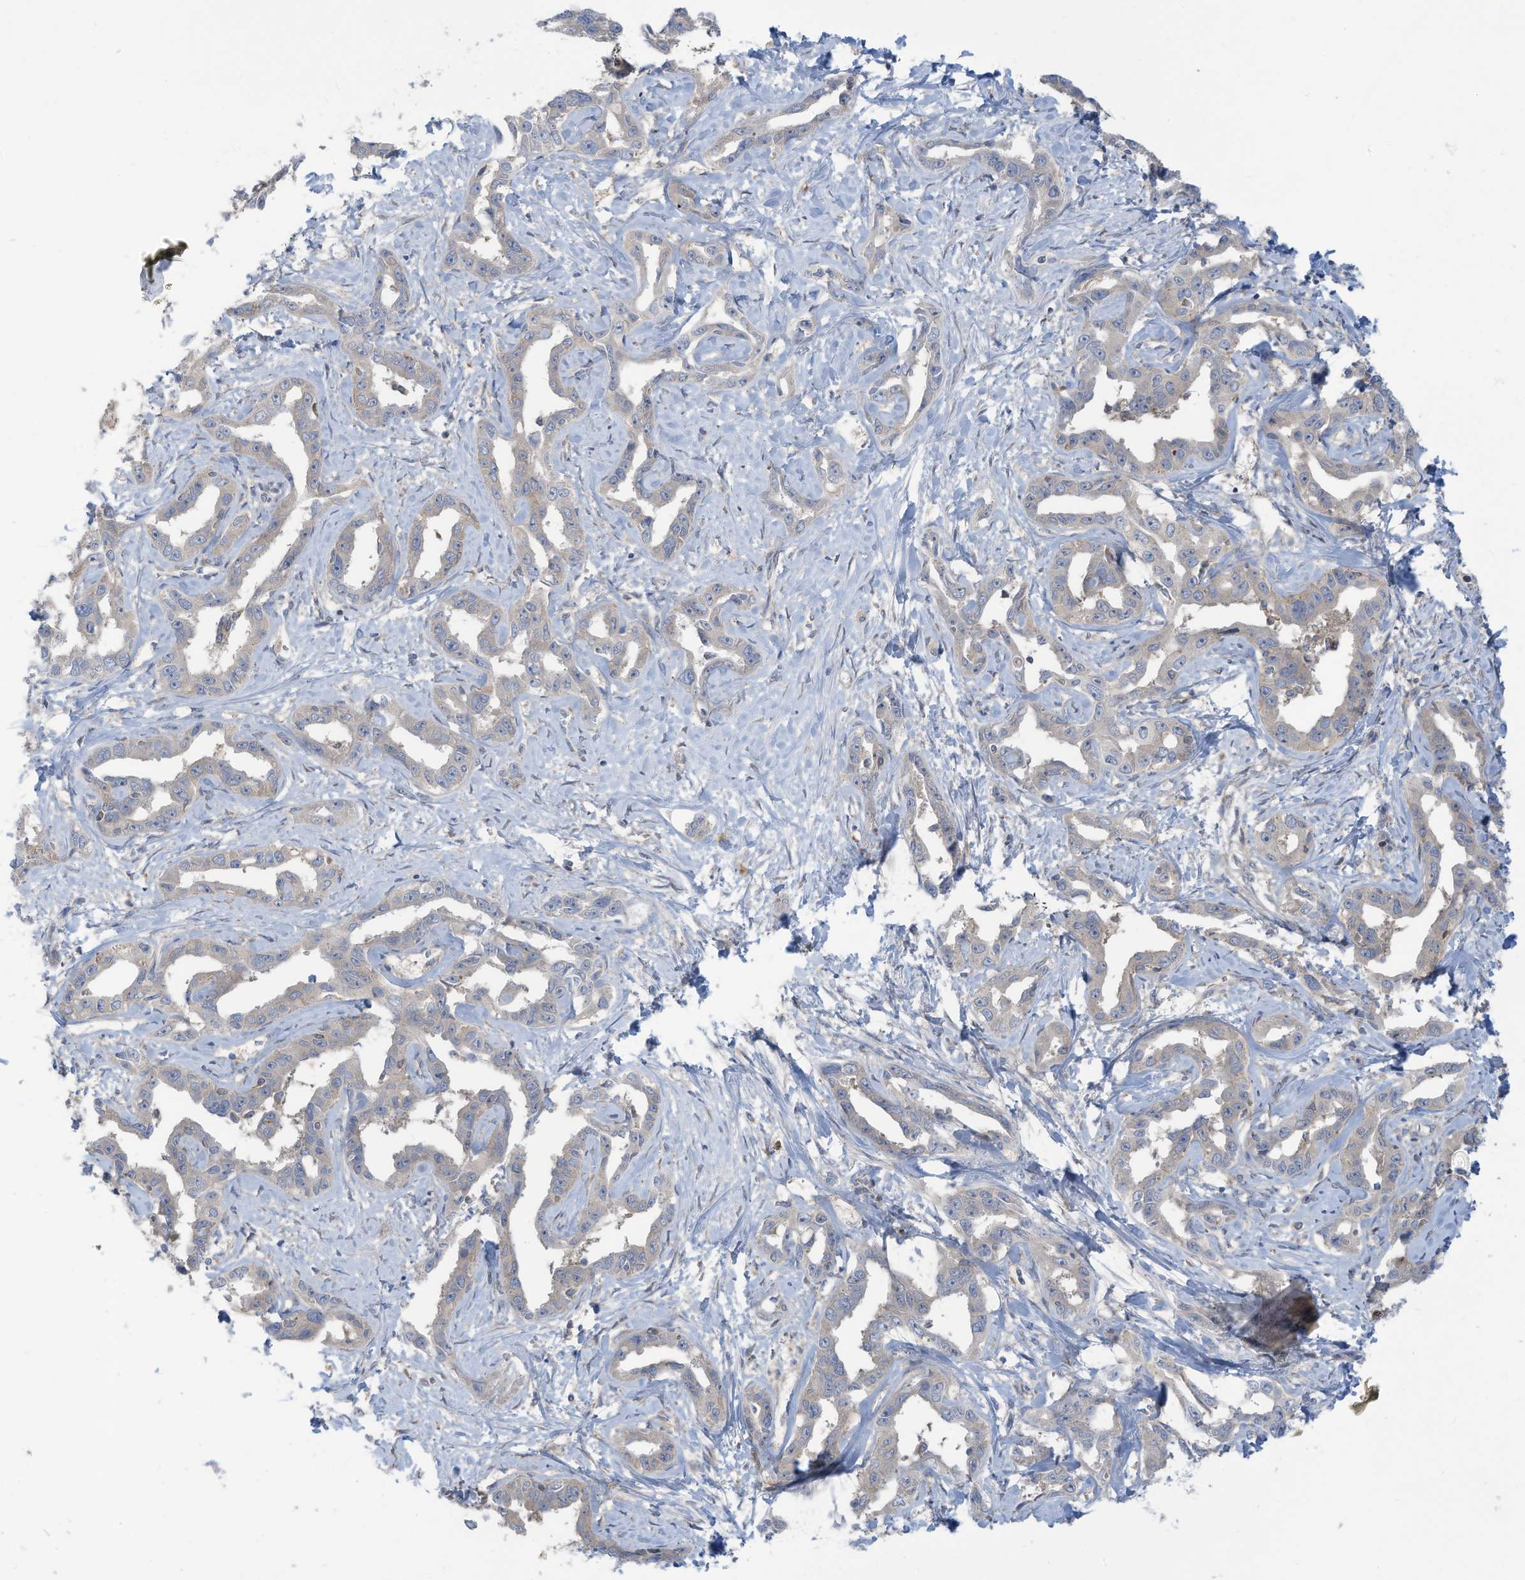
{"staining": {"intensity": "negative", "quantity": "none", "location": "none"}, "tissue": "liver cancer", "cell_type": "Tumor cells", "image_type": "cancer", "snomed": [{"axis": "morphology", "description": "Cholangiocarcinoma"}, {"axis": "topography", "description": "Liver"}], "caption": "Liver cholangiocarcinoma was stained to show a protein in brown. There is no significant staining in tumor cells.", "gene": "ADAT2", "patient": {"sex": "male", "age": 59}}